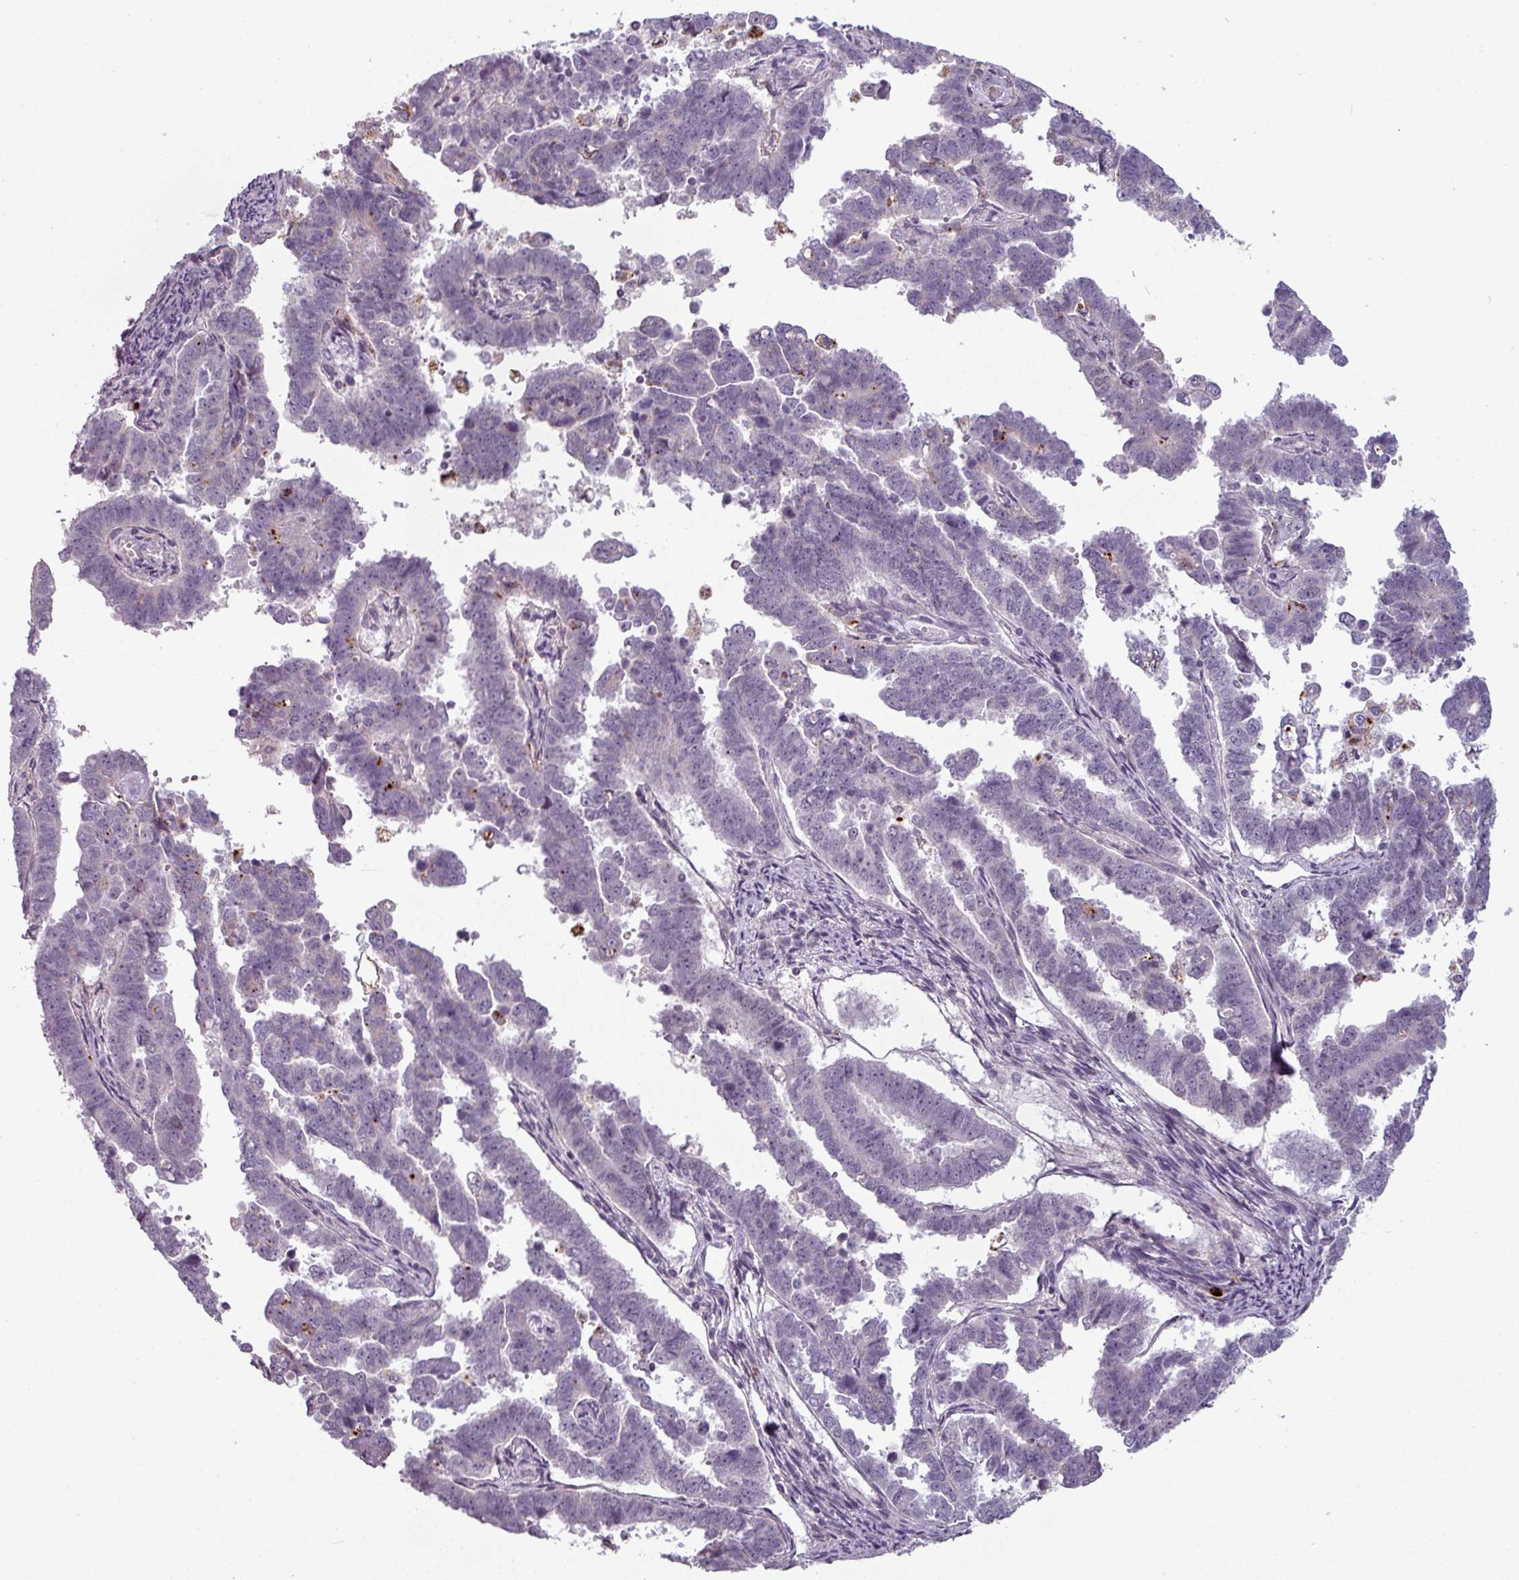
{"staining": {"intensity": "negative", "quantity": "none", "location": "none"}, "tissue": "endometrial cancer", "cell_type": "Tumor cells", "image_type": "cancer", "snomed": [{"axis": "morphology", "description": "Adenocarcinoma, NOS"}, {"axis": "topography", "description": "Endometrium"}], "caption": "An image of endometrial adenocarcinoma stained for a protein displays no brown staining in tumor cells.", "gene": "TMEFF1", "patient": {"sex": "female", "age": 75}}